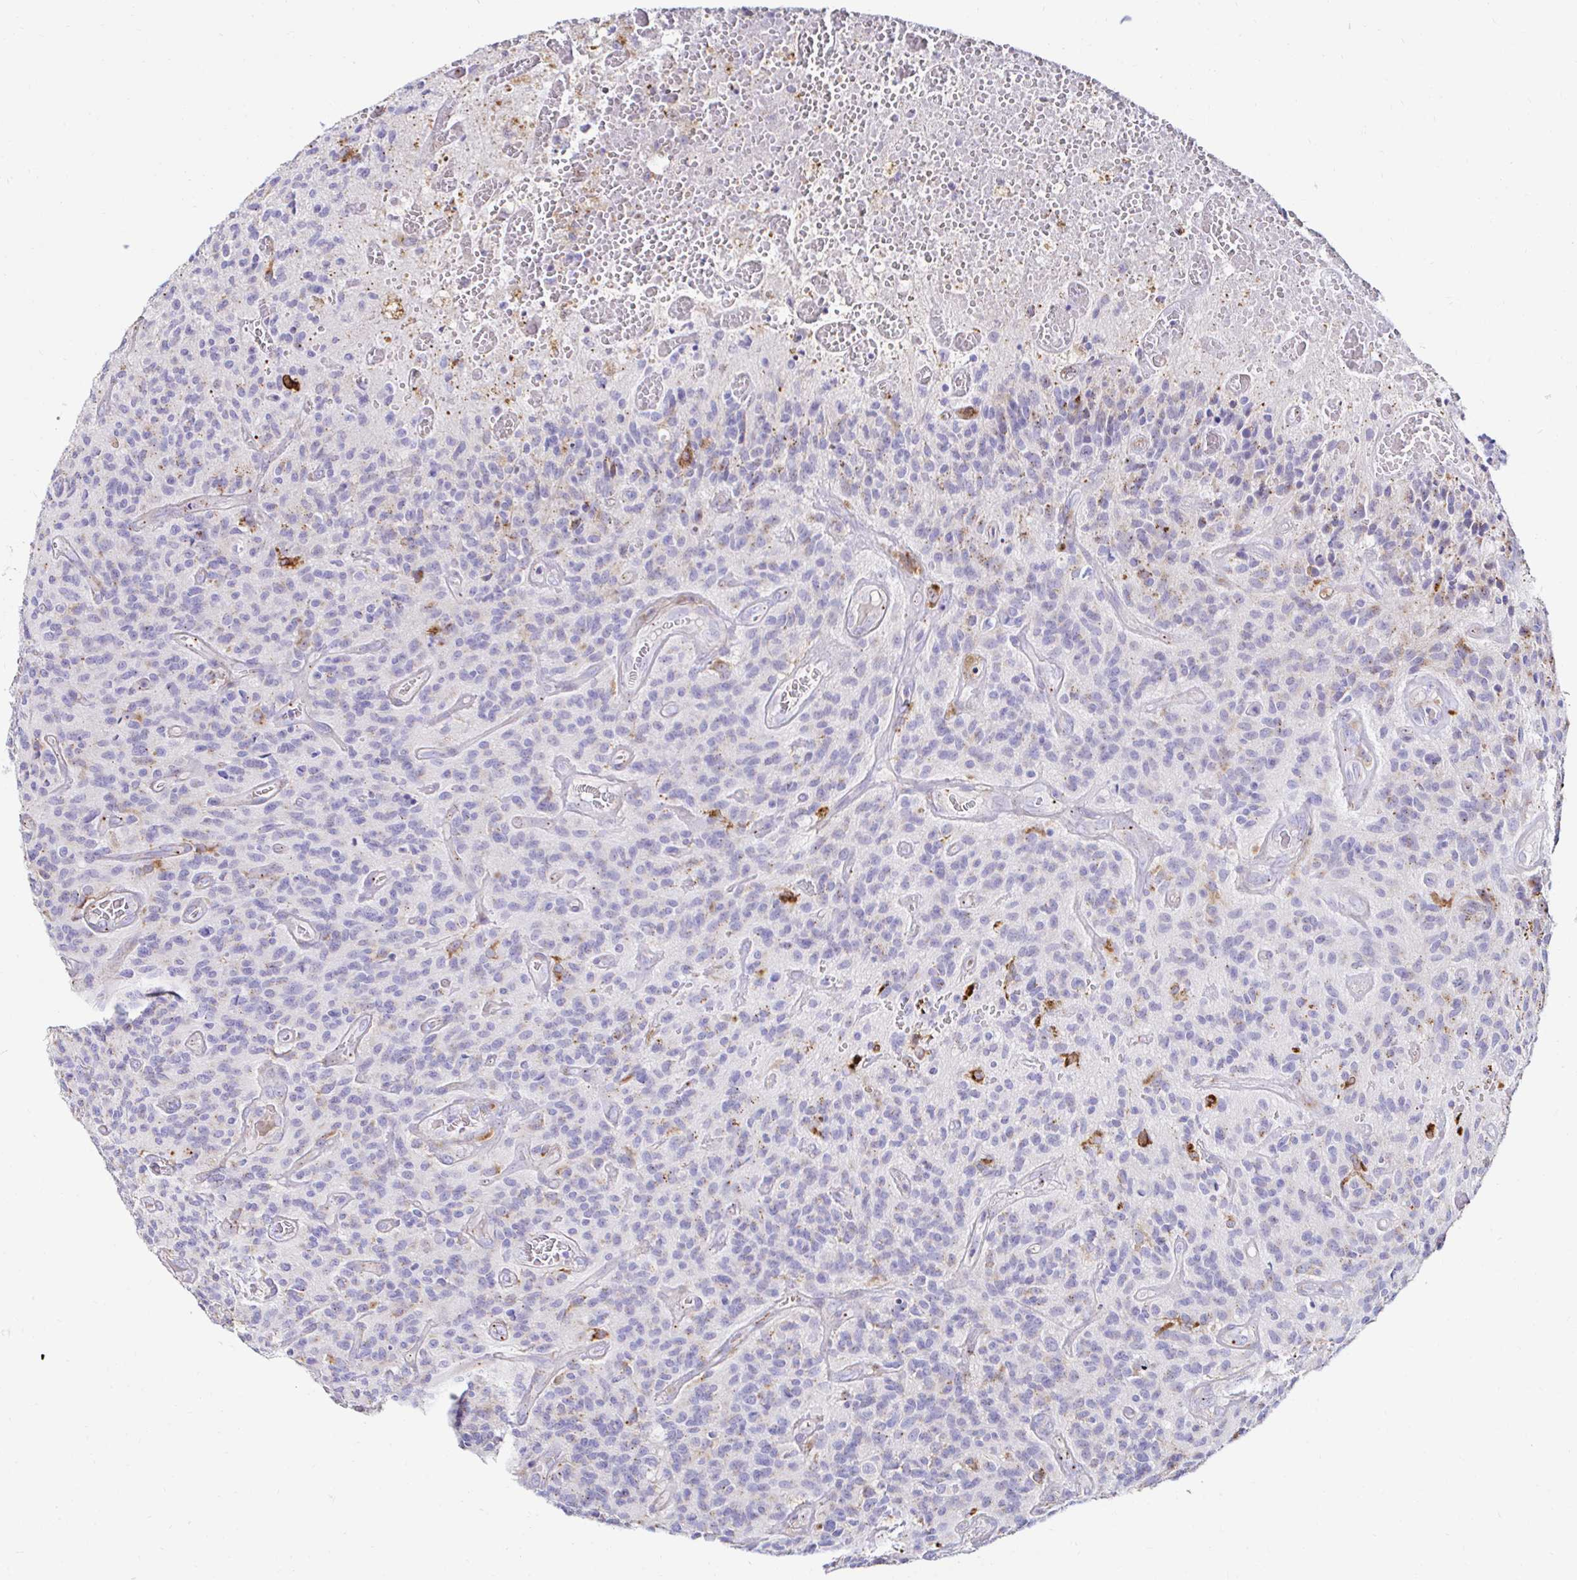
{"staining": {"intensity": "negative", "quantity": "none", "location": "none"}, "tissue": "glioma", "cell_type": "Tumor cells", "image_type": "cancer", "snomed": [{"axis": "morphology", "description": "Glioma, malignant, High grade"}, {"axis": "topography", "description": "Brain"}], "caption": "The histopathology image shows no significant expression in tumor cells of malignant glioma (high-grade).", "gene": "GALNS", "patient": {"sex": "male", "age": 76}}